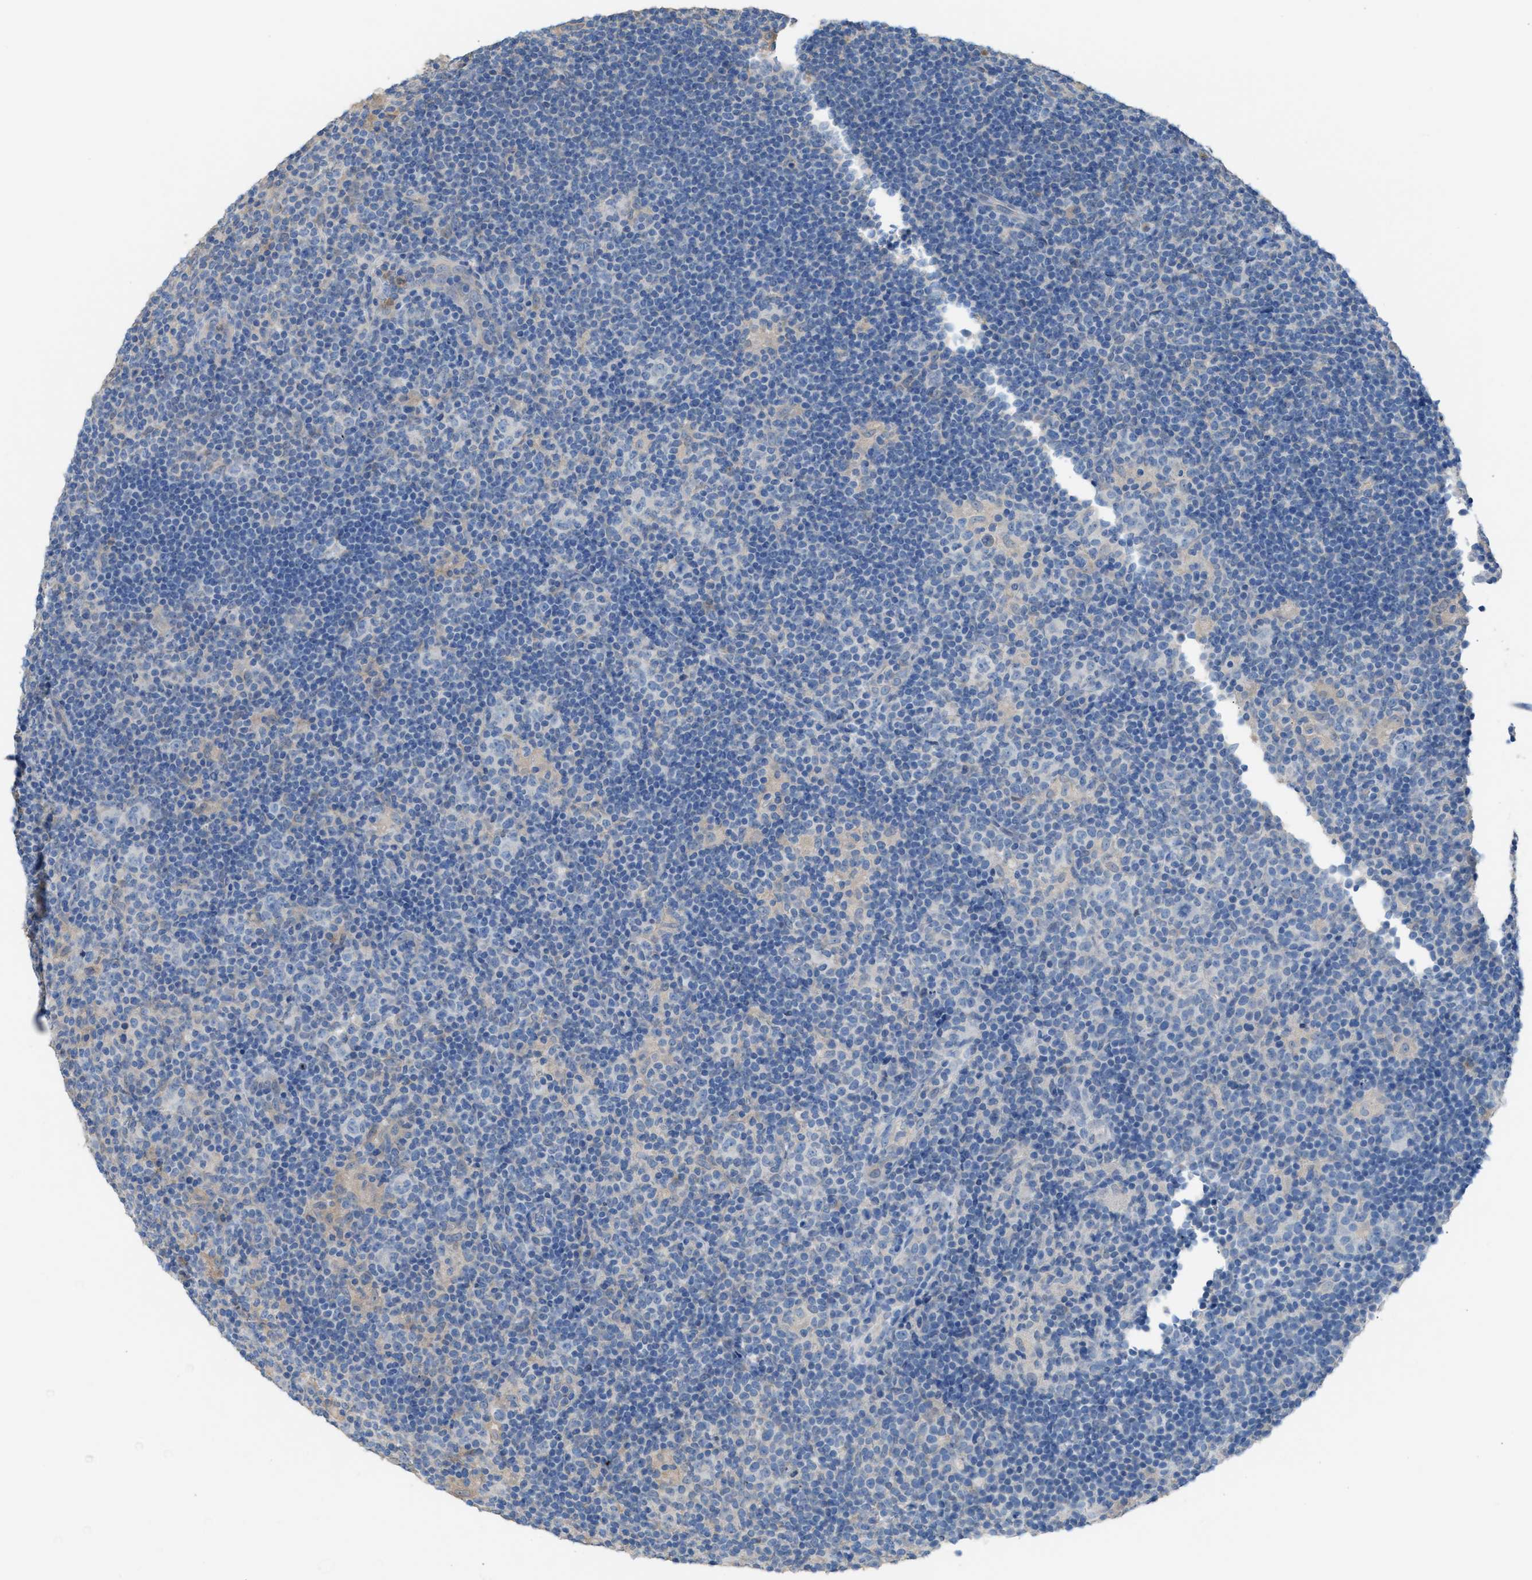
{"staining": {"intensity": "negative", "quantity": "none", "location": "none"}, "tissue": "lymphoma", "cell_type": "Tumor cells", "image_type": "cancer", "snomed": [{"axis": "morphology", "description": "Hodgkin's disease, NOS"}, {"axis": "topography", "description": "Lymph node"}], "caption": "Immunohistochemical staining of lymphoma displays no significant staining in tumor cells.", "gene": "NQO2", "patient": {"sex": "female", "age": 57}}